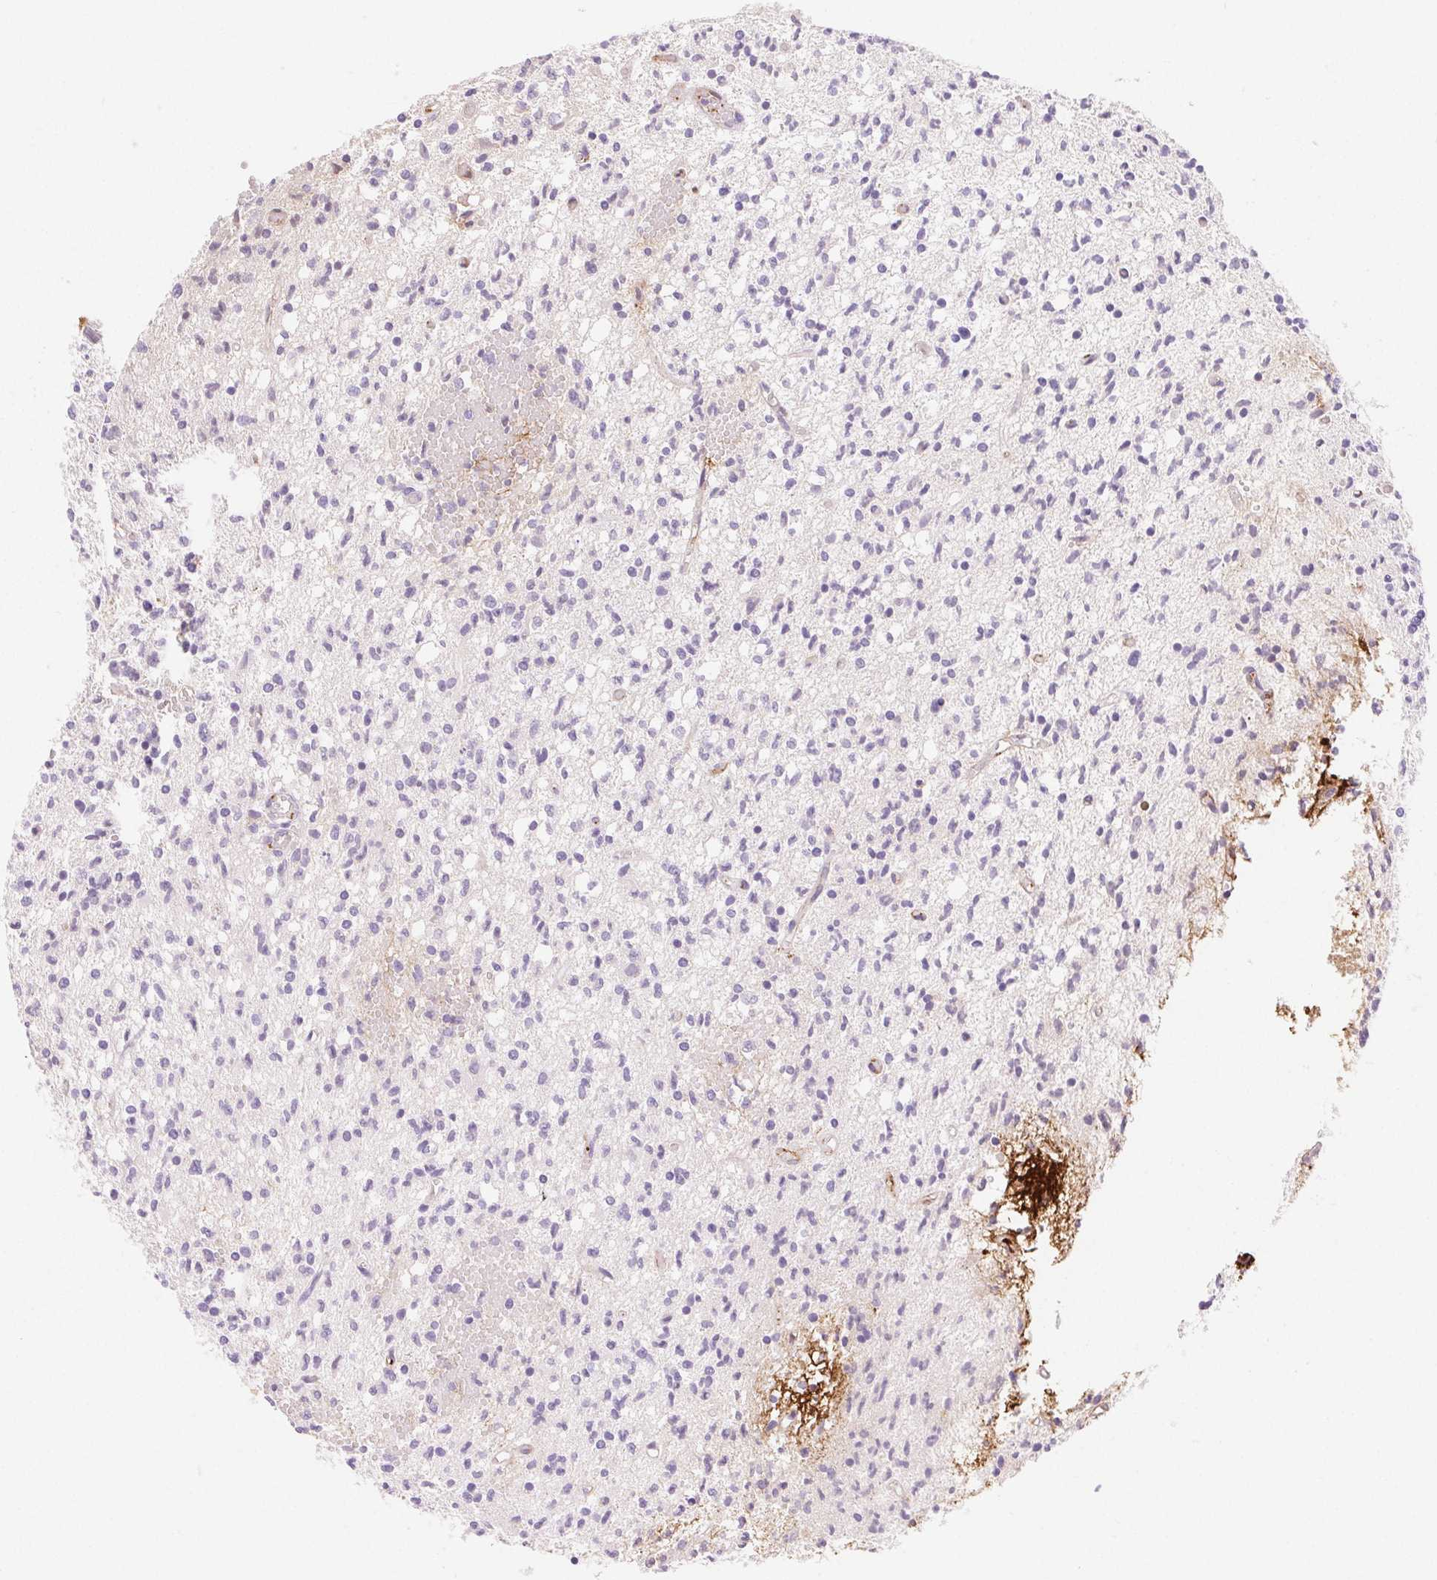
{"staining": {"intensity": "negative", "quantity": "none", "location": "none"}, "tissue": "glioma", "cell_type": "Tumor cells", "image_type": "cancer", "snomed": [{"axis": "morphology", "description": "Glioma, malignant, Low grade"}, {"axis": "topography", "description": "Brain"}], "caption": "The photomicrograph demonstrates no significant positivity in tumor cells of low-grade glioma (malignant).", "gene": "FGA", "patient": {"sex": "male", "age": 64}}